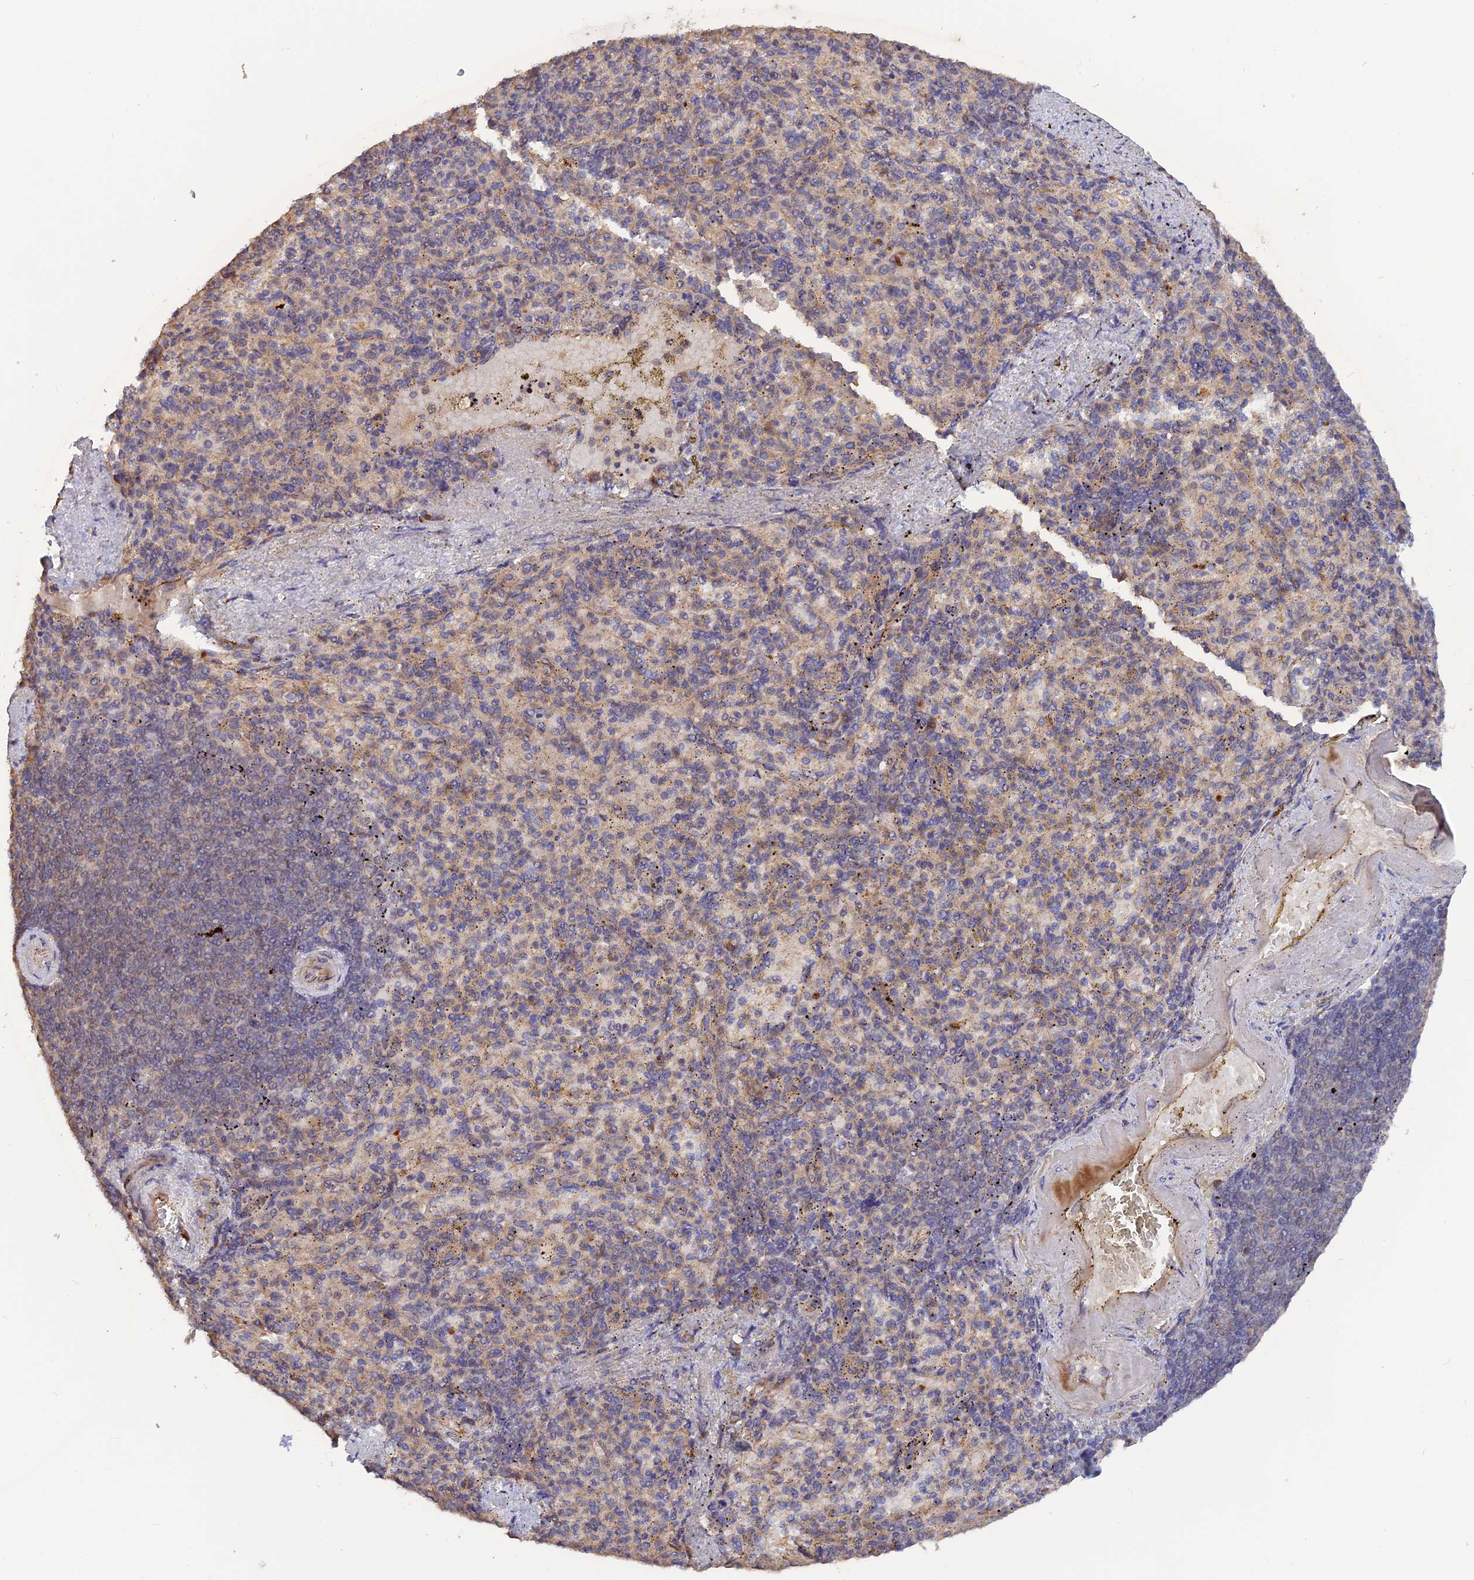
{"staining": {"intensity": "negative", "quantity": "none", "location": "none"}, "tissue": "spleen", "cell_type": "Cells in red pulp", "image_type": "normal", "snomed": [{"axis": "morphology", "description": "Normal tissue, NOS"}, {"axis": "topography", "description": "Spleen"}], "caption": "The micrograph demonstrates no staining of cells in red pulp in normal spleen.", "gene": "ARHGAP40", "patient": {"sex": "female", "age": 74}}